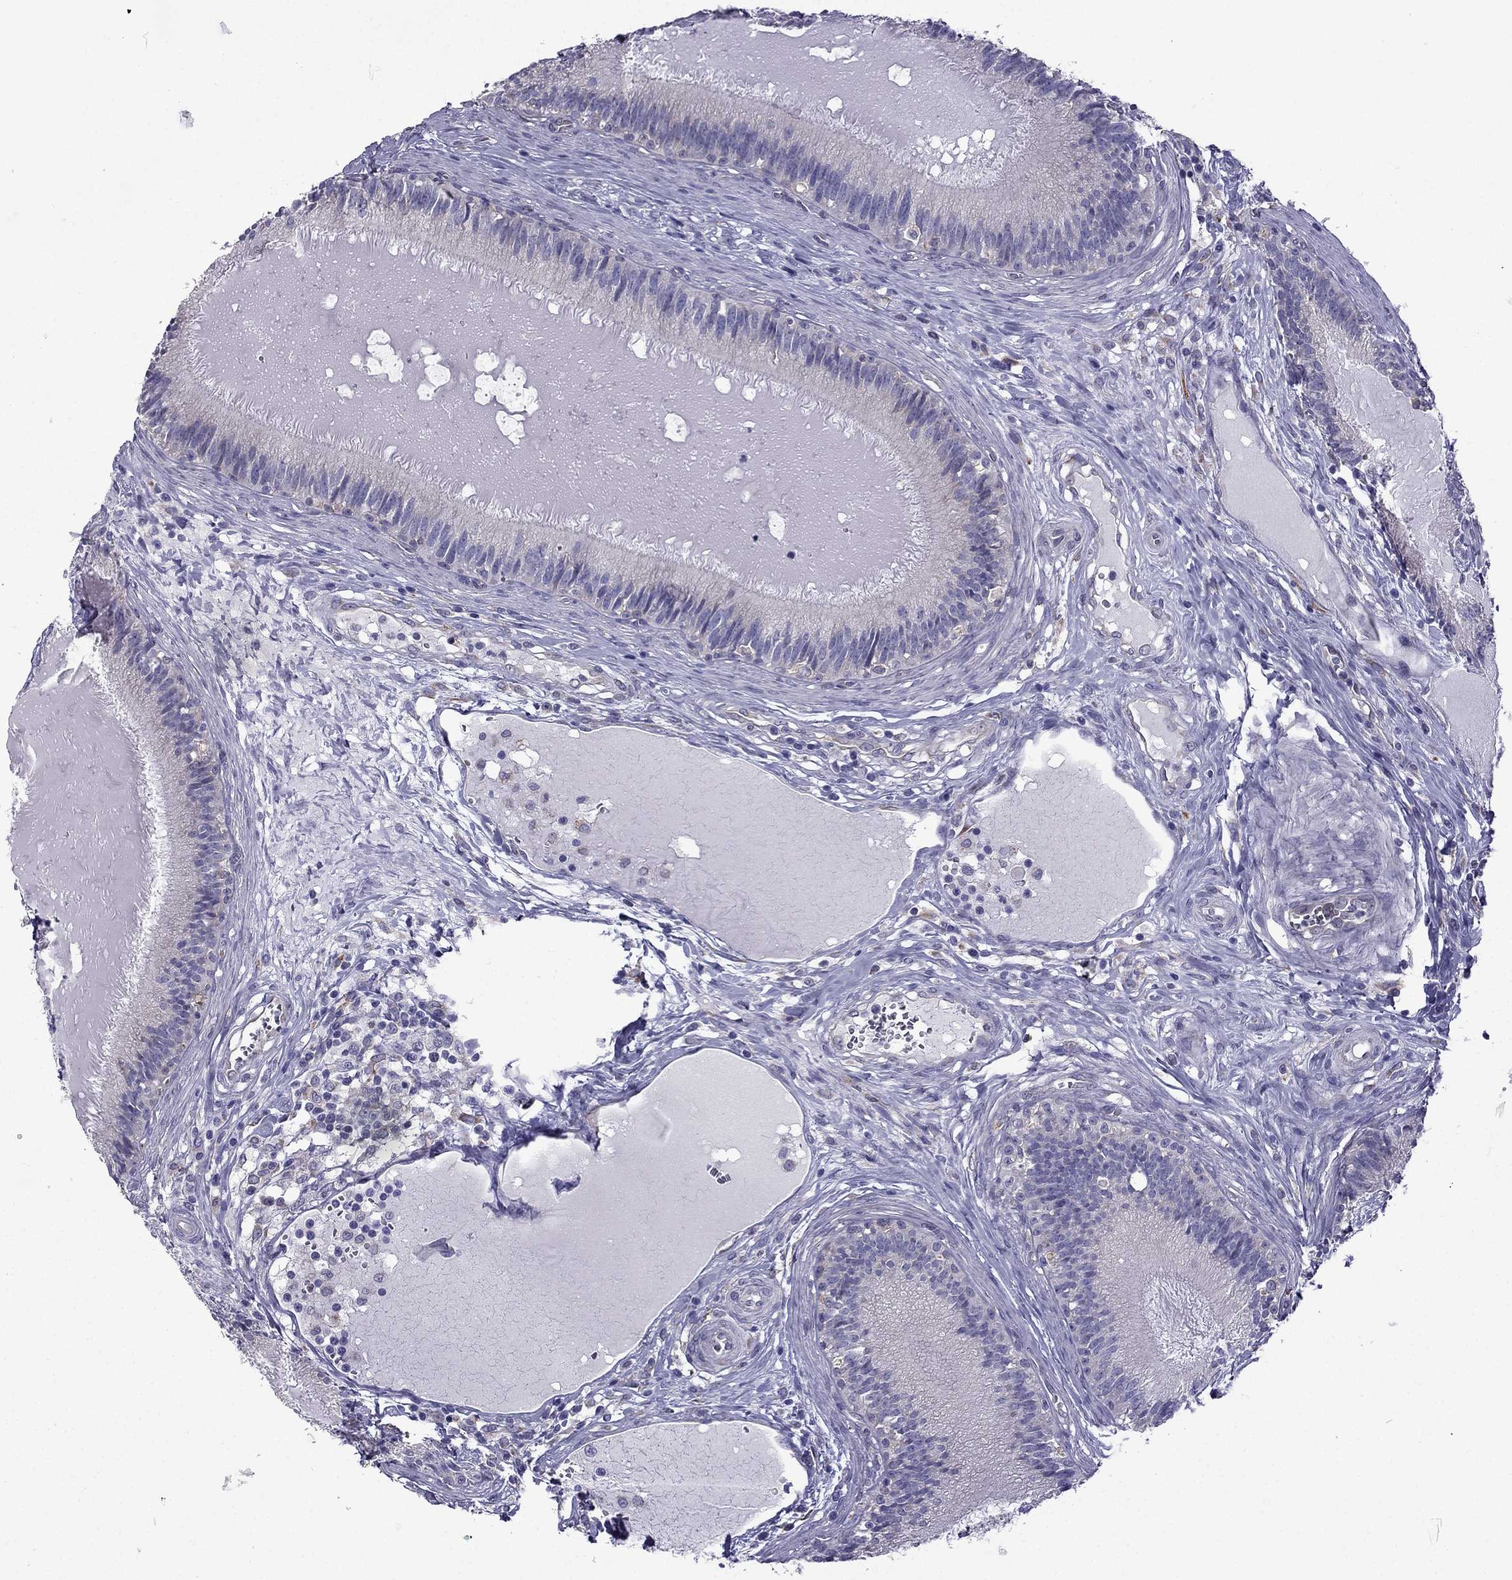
{"staining": {"intensity": "moderate", "quantity": "<25%", "location": "cytoplasmic/membranous"}, "tissue": "epididymis", "cell_type": "Glandular cells", "image_type": "normal", "snomed": [{"axis": "morphology", "description": "Normal tissue, NOS"}, {"axis": "topography", "description": "Epididymis"}], "caption": "Epididymis stained for a protein demonstrates moderate cytoplasmic/membranous positivity in glandular cells. The protein is stained brown, and the nuclei are stained in blue (DAB IHC with brightfield microscopy, high magnification).", "gene": "IKBIP", "patient": {"sex": "male", "age": 27}}